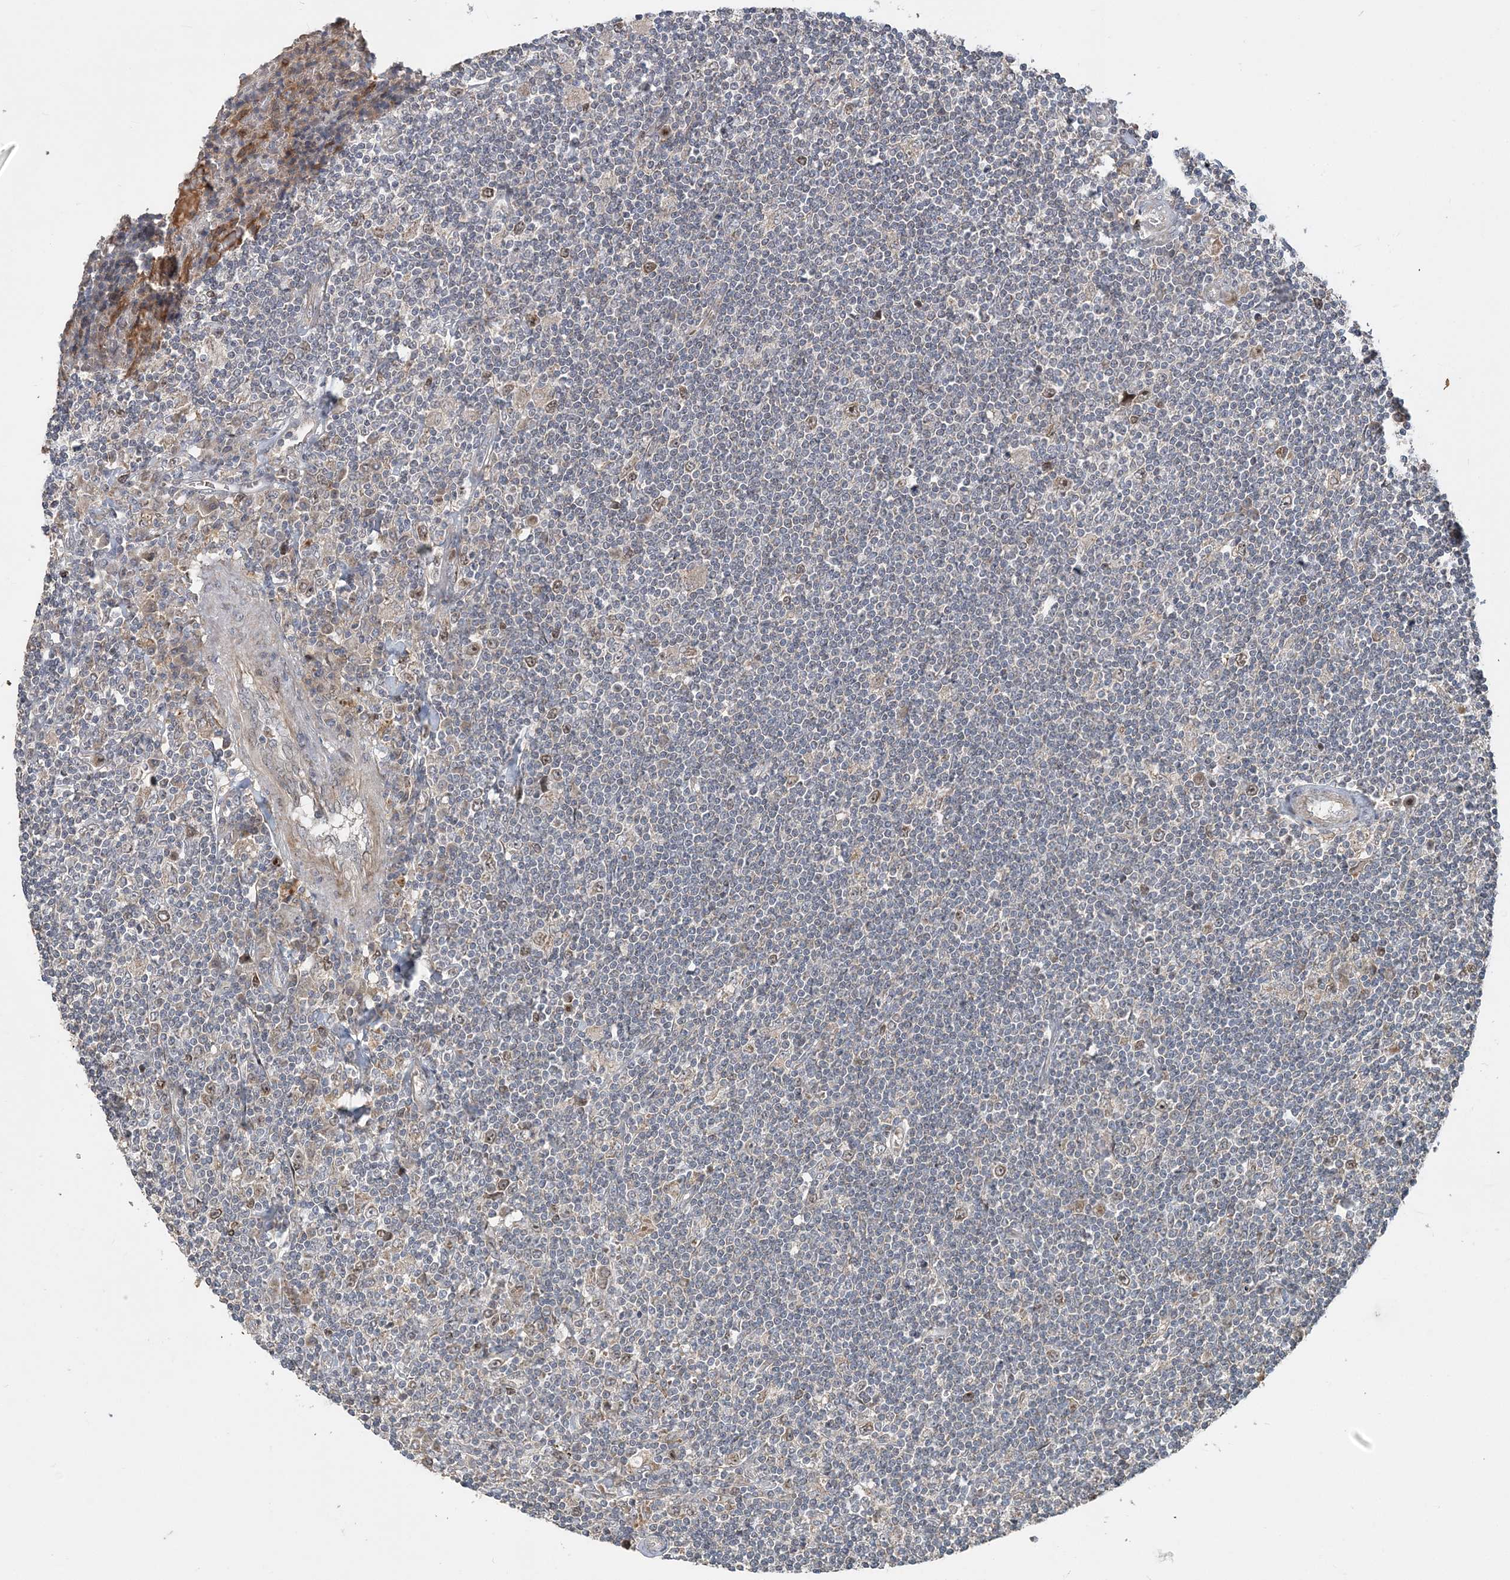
{"staining": {"intensity": "negative", "quantity": "none", "location": "none"}, "tissue": "lymphoma", "cell_type": "Tumor cells", "image_type": "cancer", "snomed": [{"axis": "morphology", "description": "Malignant lymphoma, non-Hodgkin's type, Low grade"}, {"axis": "topography", "description": "Spleen"}], "caption": "This is an IHC photomicrograph of lymphoma. There is no expression in tumor cells.", "gene": "TRAIP", "patient": {"sex": "male", "age": 76}}